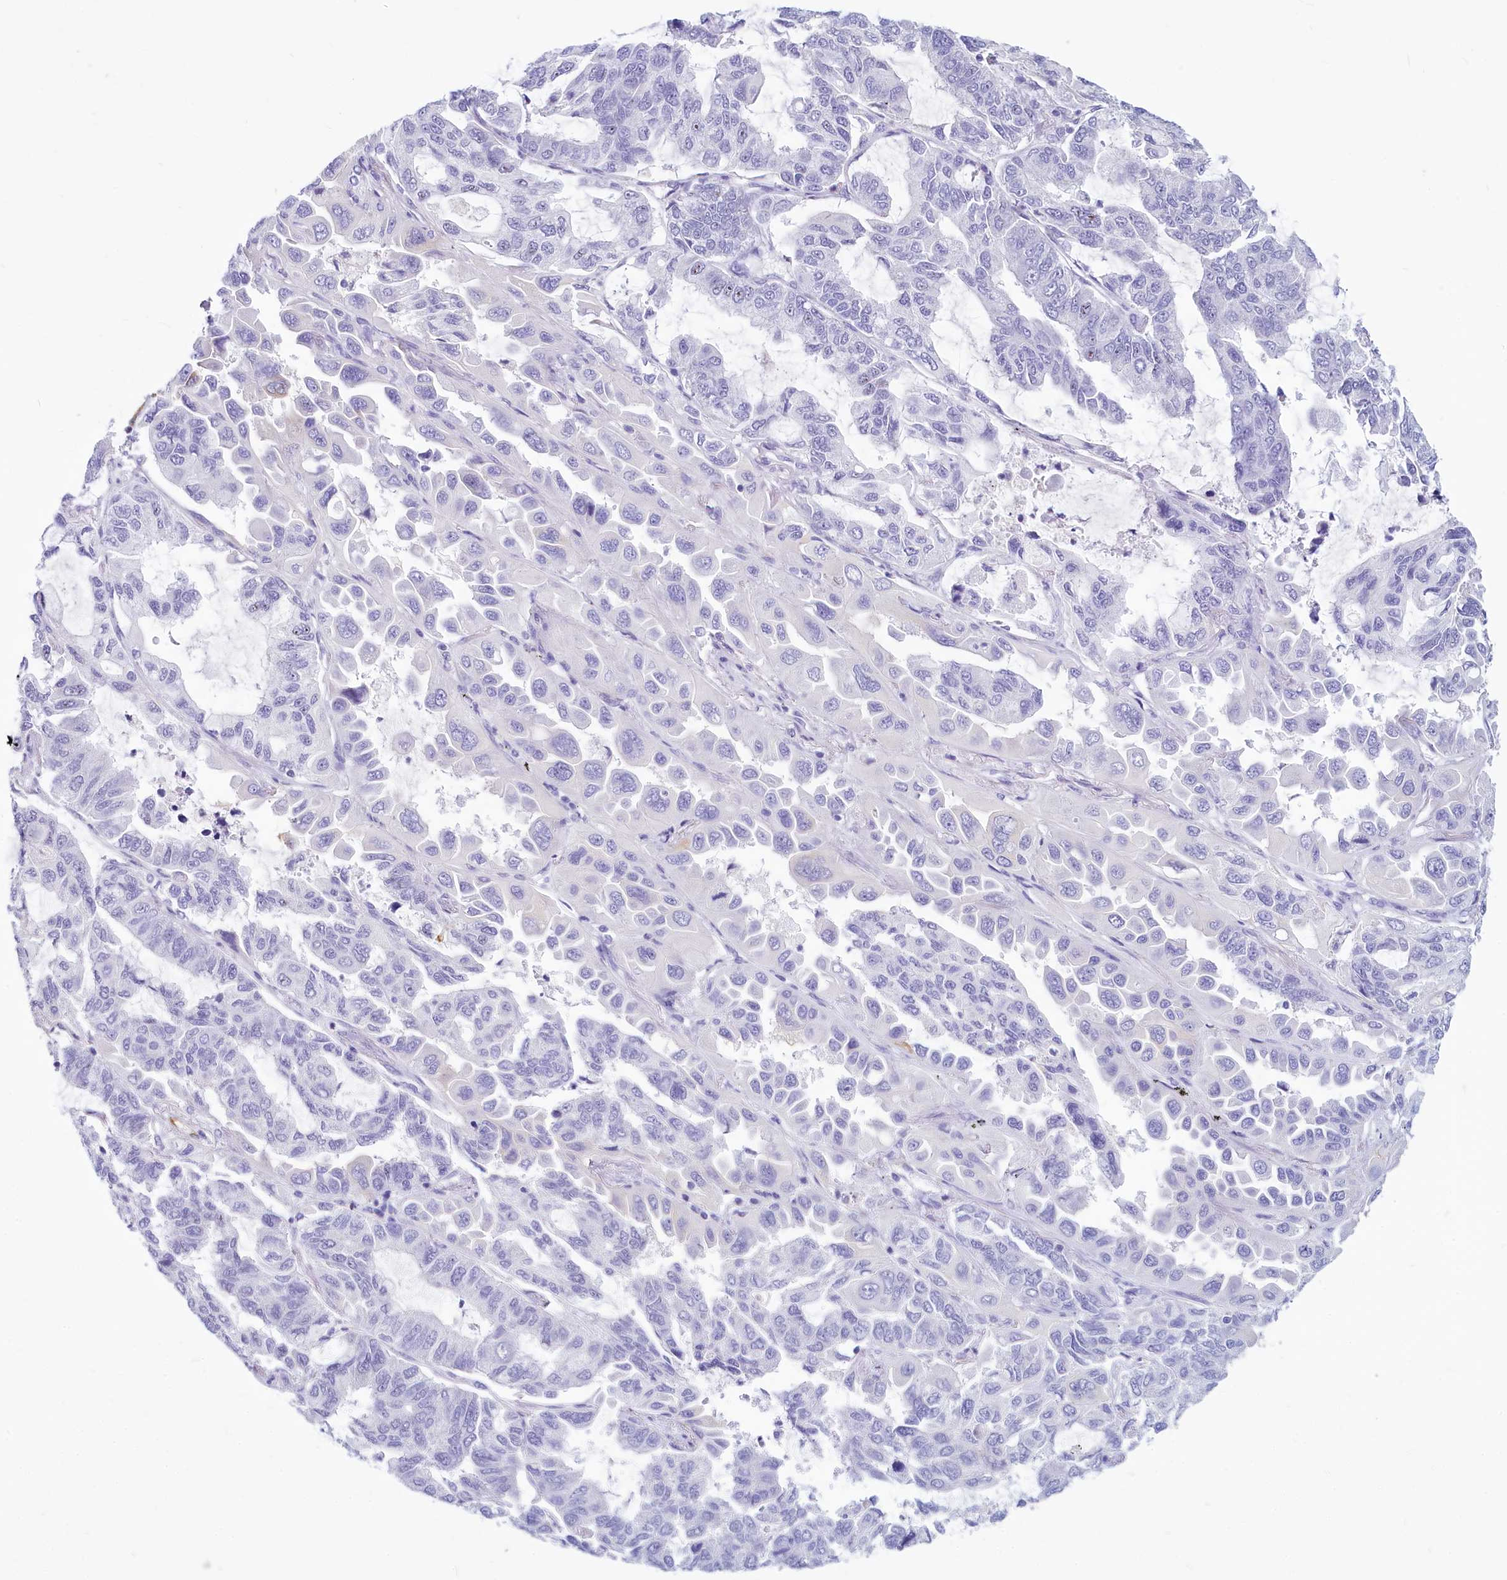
{"staining": {"intensity": "negative", "quantity": "none", "location": "none"}, "tissue": "lung cancer", "cell_type": "Tumor cells", "image_type": "cancer", "snomed": [{"axis": "morphology", "description": "Adenocarcinoma, NOS"}, {"axis": "topography", "description": "Lung"}], "caption": "This is an immunohistochemistry micrograph of adenocarcinoma (lung). There is no staining in tumor cells.", "gene": "PROCR", "patient": {"sex": "male", "age": 64}}